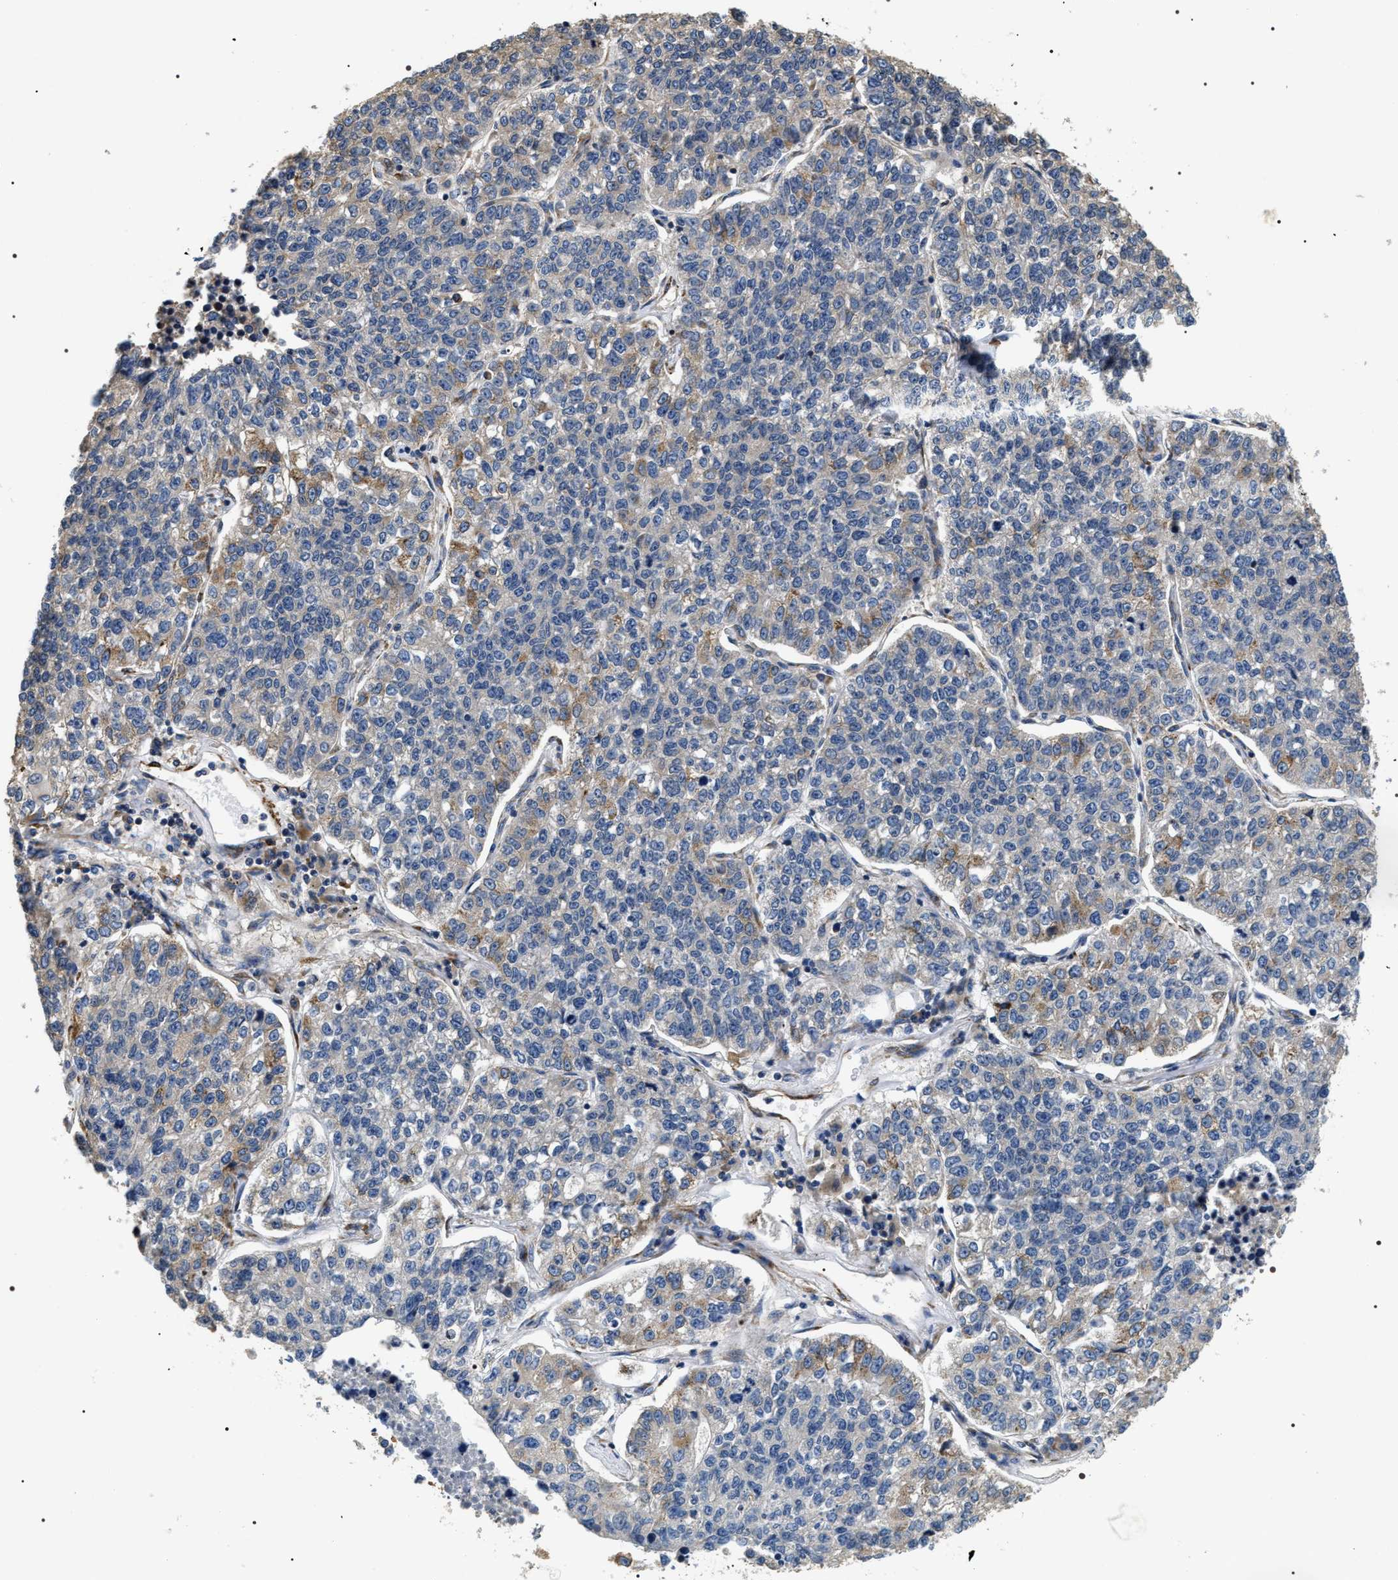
{"staining": {"intensity": "moderate", "quantity": "<25%", "location": "cytoplasmic/membranous"}, "tissue": "lung cancer", "cell_type": "Tumor cells", "image_type": "cancer", "snomed": [{"axis": "morphology", "description": "Adenocarcinoma, NOS"}, {"axis": "topography", "description": "Lung"}], "caption": "Tumor cells reveal moderate cytoplasmic/membranous staining in approximately <25% of cells in lung cancer.", "gene": "ZC3HAV1L", "patient": {"sex": "male", "age": 49}}